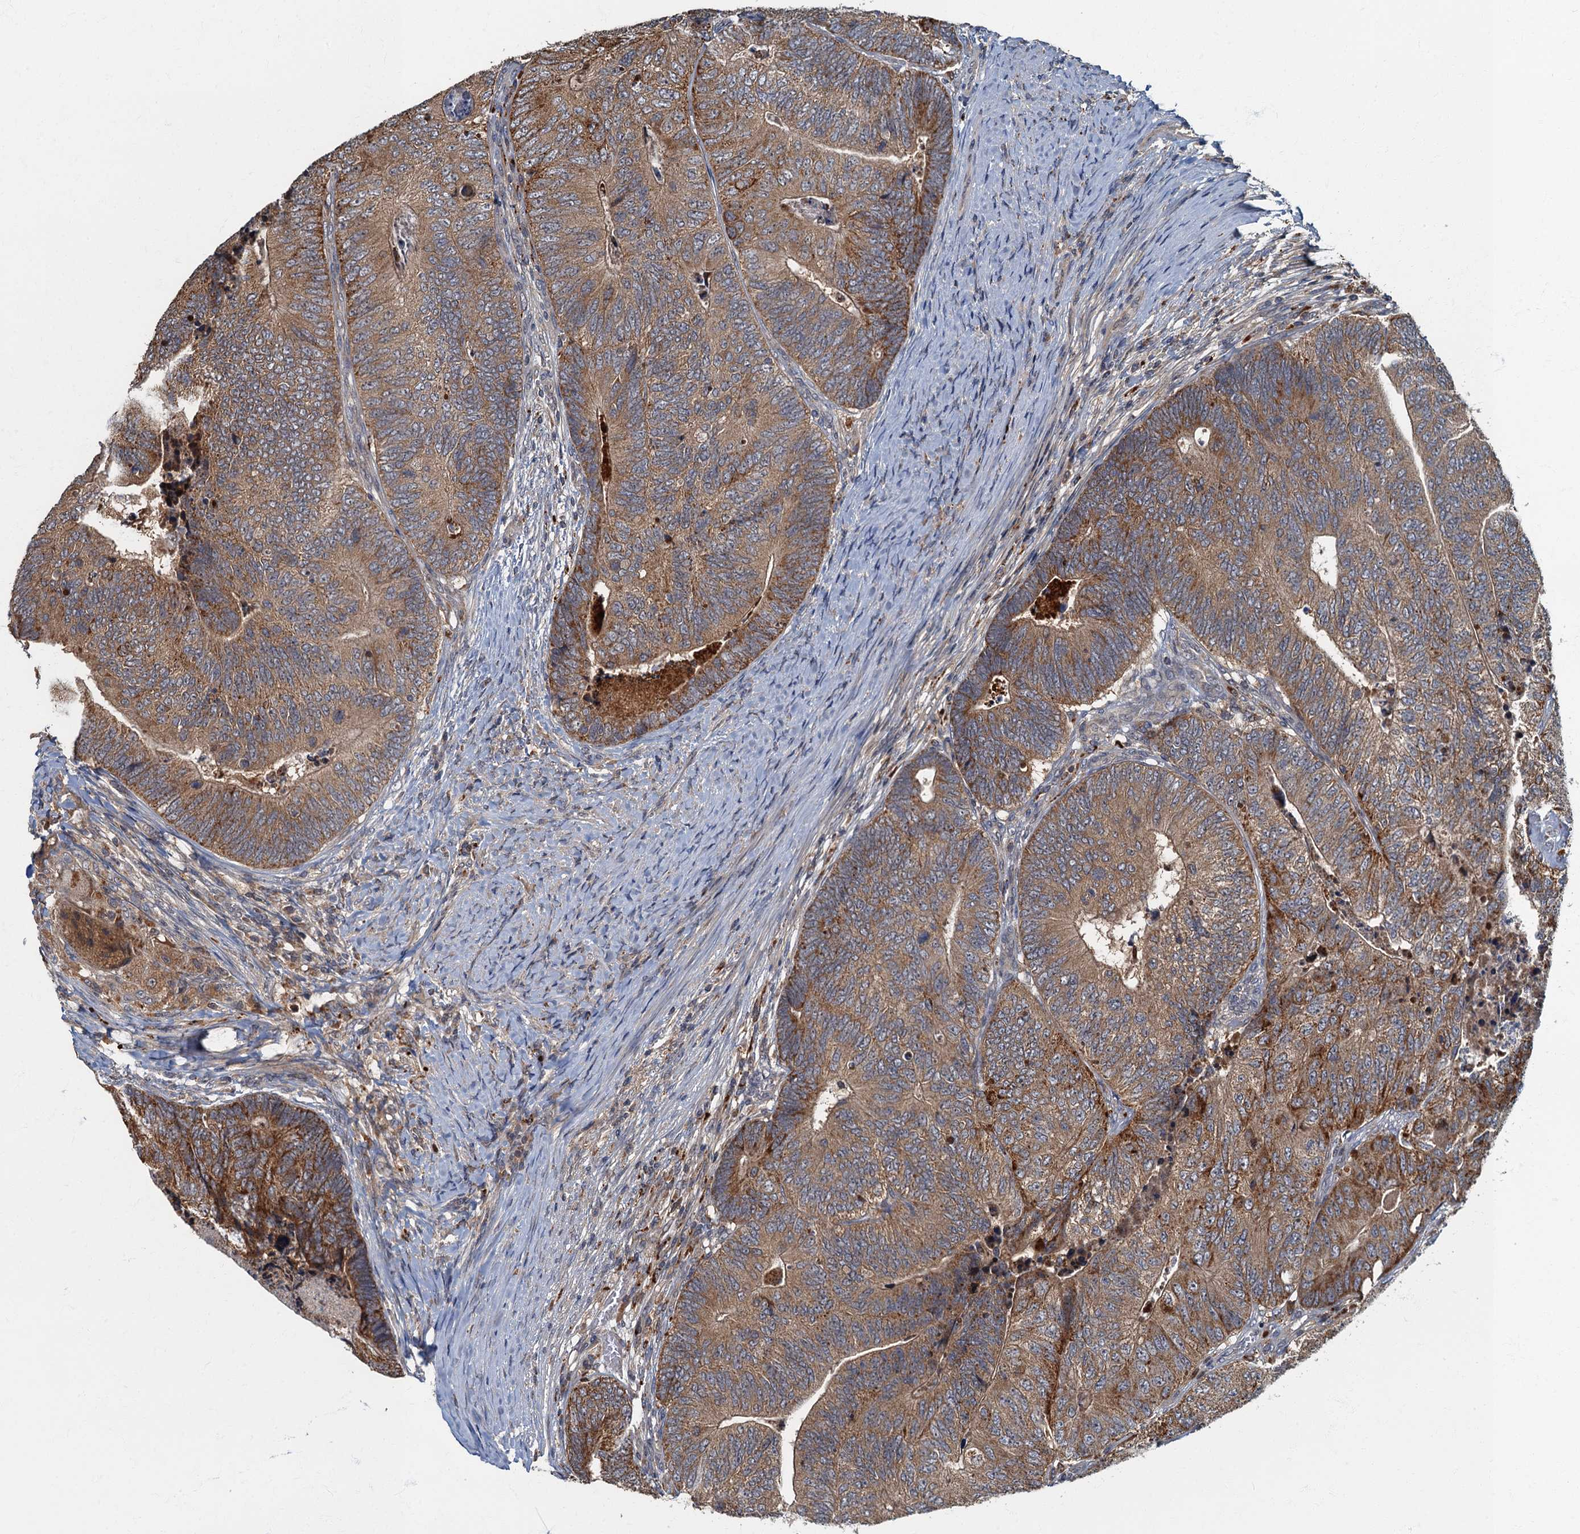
{"staining": {"intensity": "moderate", "quantity": ">75%", "location": "cytoplasmic/membranous"}, "tissue": "colorectal cancer", "cell_type": "Tumor cells", "image_type": "cancer", "snomed": [{"axis": "morphology", "description": "Adenocarcinoma, NOS"}, {"axis": "topography", "description": "Colon"}], "caption": "The histopathology image reveals staining of adenocarcinoma (colorectal), revealing moderate cytoplasmic/membranous protein staining (brown color) within tumor cells.", "gene": "WDCP", "patient": {"sex": "female", "age": 67}}